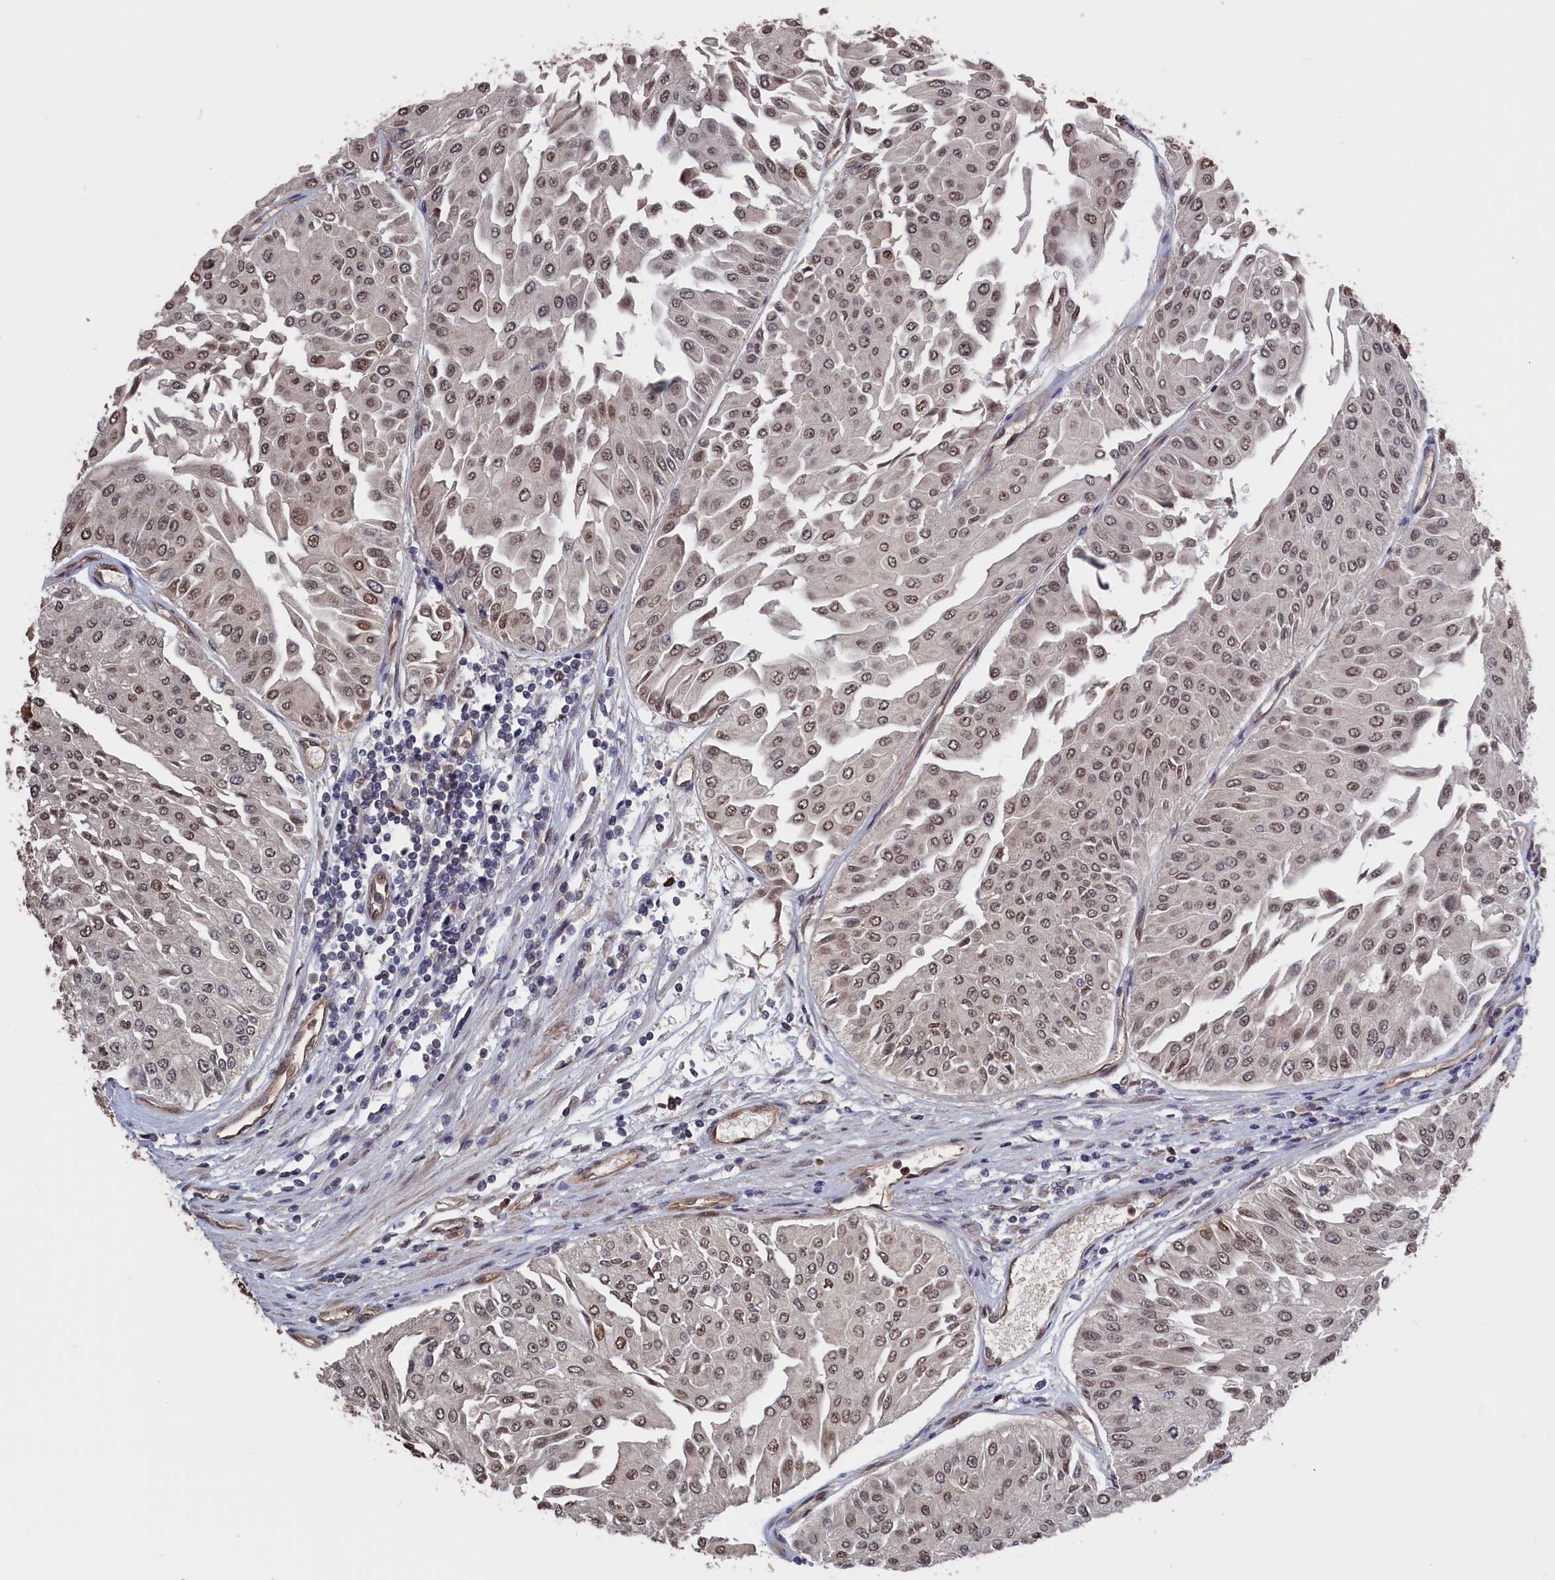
{"staining": {"intensity": "moderate", "quantity": ">75%", "location": "nuclear"}, "tissue": "urothelial cancer", "cell_type": "Tumor cells", "image_type": "cancer", "snomed": [{"axis": "morphology", "description": "Urothelial carcinoma, Low grade"}, {"axis": "topography", "description": "Urinary bladder"}], "caption": "This histopathology image shows low-grade urothelial carcinoma stained with IHC to label a protein in brown. The nuclear of tumor cells show moderate positivity for the protein. Nuclei are counter-stained blue.", "gene": "PLP2", "patient": {"sex": "male", "age": 67}}